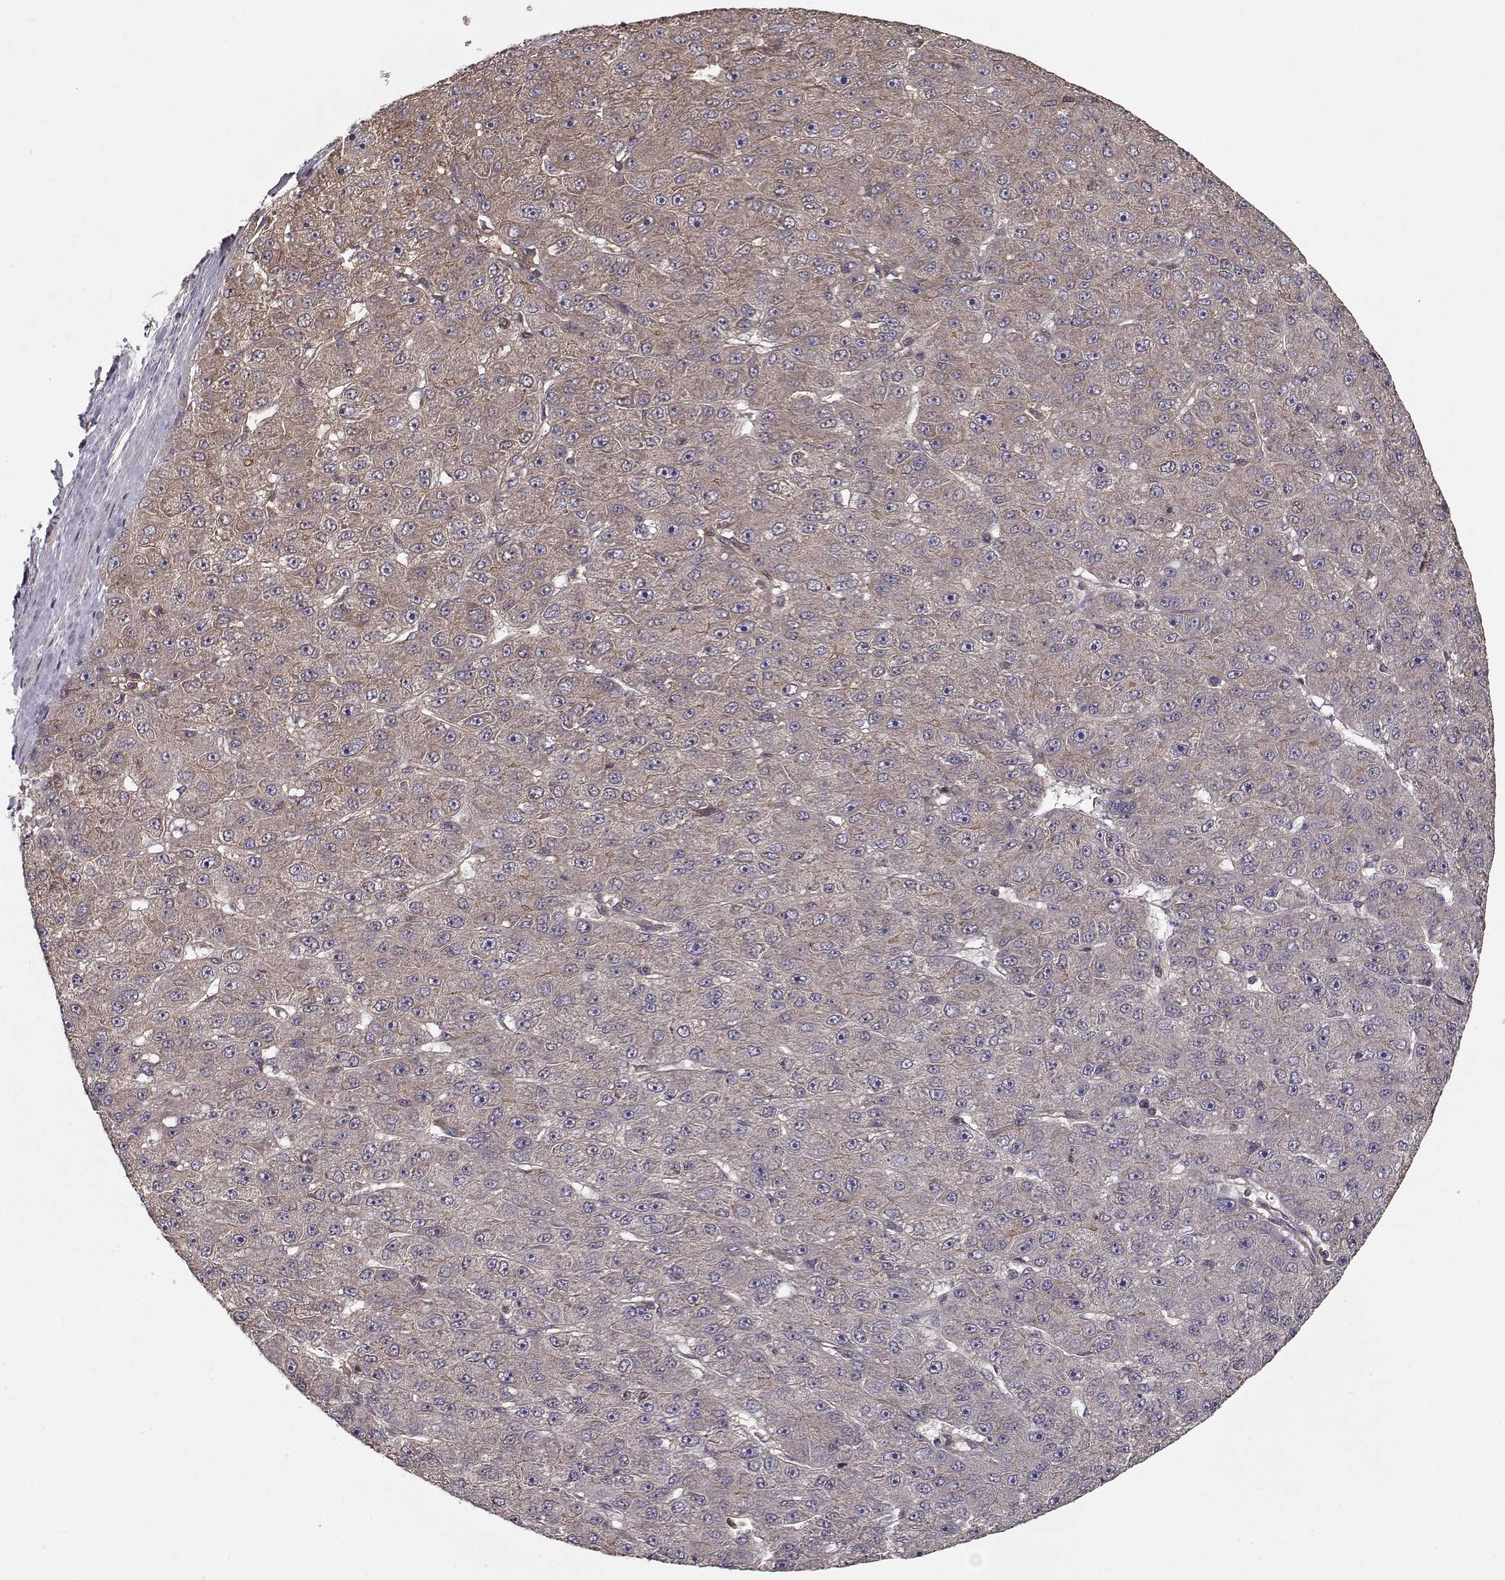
{"staining": {"intensity": "weak", "quantity": "<25%", "location": "cytoplasmic/membranous"}, "tissue": "liver cancer", "cell_type": "Tumor cells", "image_type": "cancer", "snomed": [{"axis": "morphology", "description": "Carcinoma, Hepatocellular, NOS"}, {"axis": "topography", "description": "Liver"}], "caption": "Human liver cancer (hepatocellular carcinoma) stained for a protein using immunohistochemistry reveals no expression in tumor cells.", "gene": "PPP1R12A", "patient": {"sex": "male", "age": 67}}